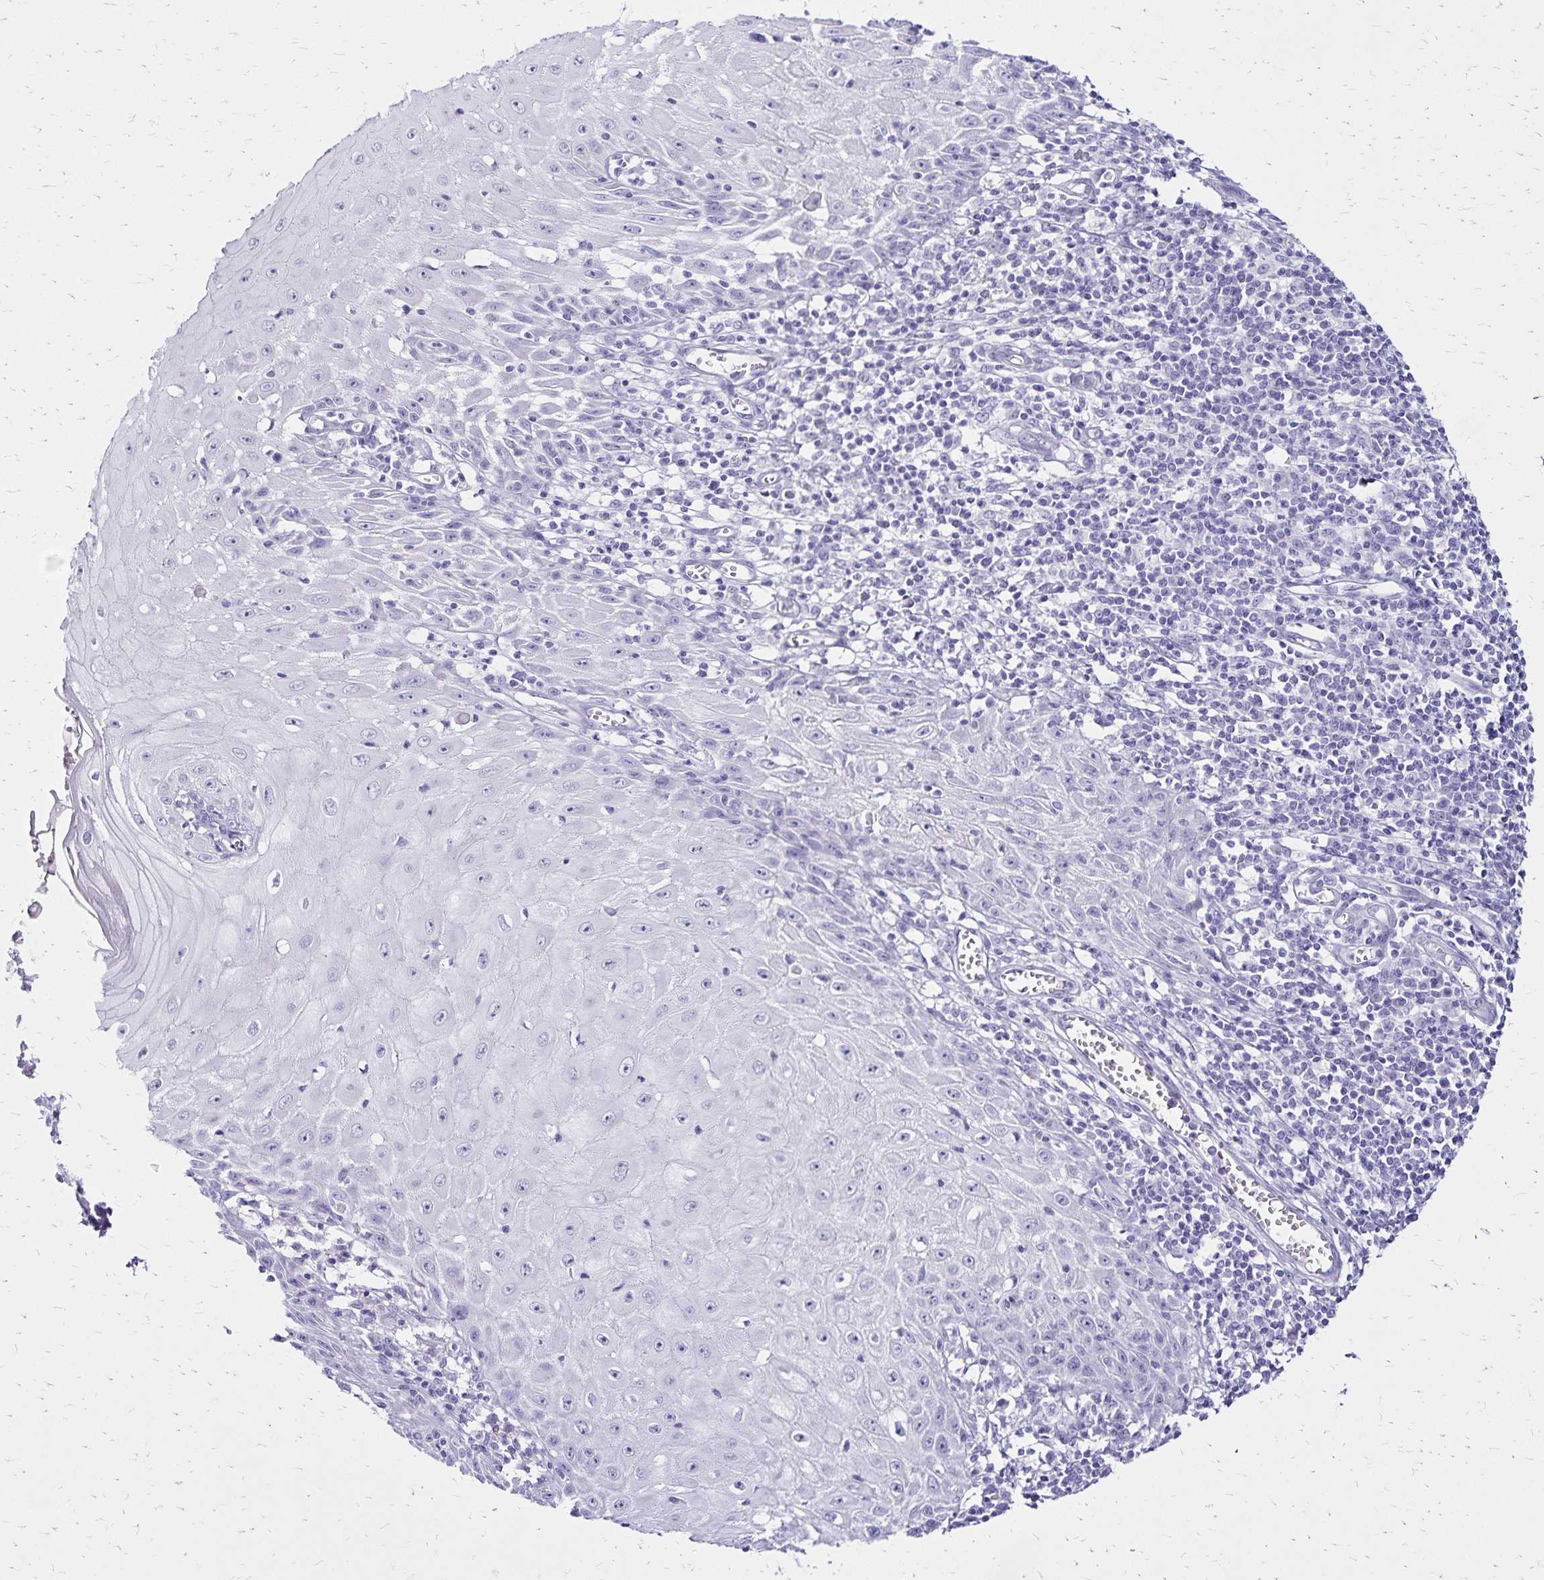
{"staining": {"intensity": "negative", "quantity": "none", "location": "none"}, "tissue": "skin cancer", "cell_type": "Tumor cells", "image_type": "cancer", "snomed": [{"axis": "morphology", "description": "Squamous cell carcinoma, NOS"}, {"axis": "topography", "description": "Skin"}], "caption": "Immunohistochemistry histopathology image of neoplastic tissue: human skin cancer stained with DAB (3,3'-diaminobenzidine) exhibits no significant protein positivity in tumor cells.", "gene": "LIN28B", "patient": {"sex": "female", "age": 73}}